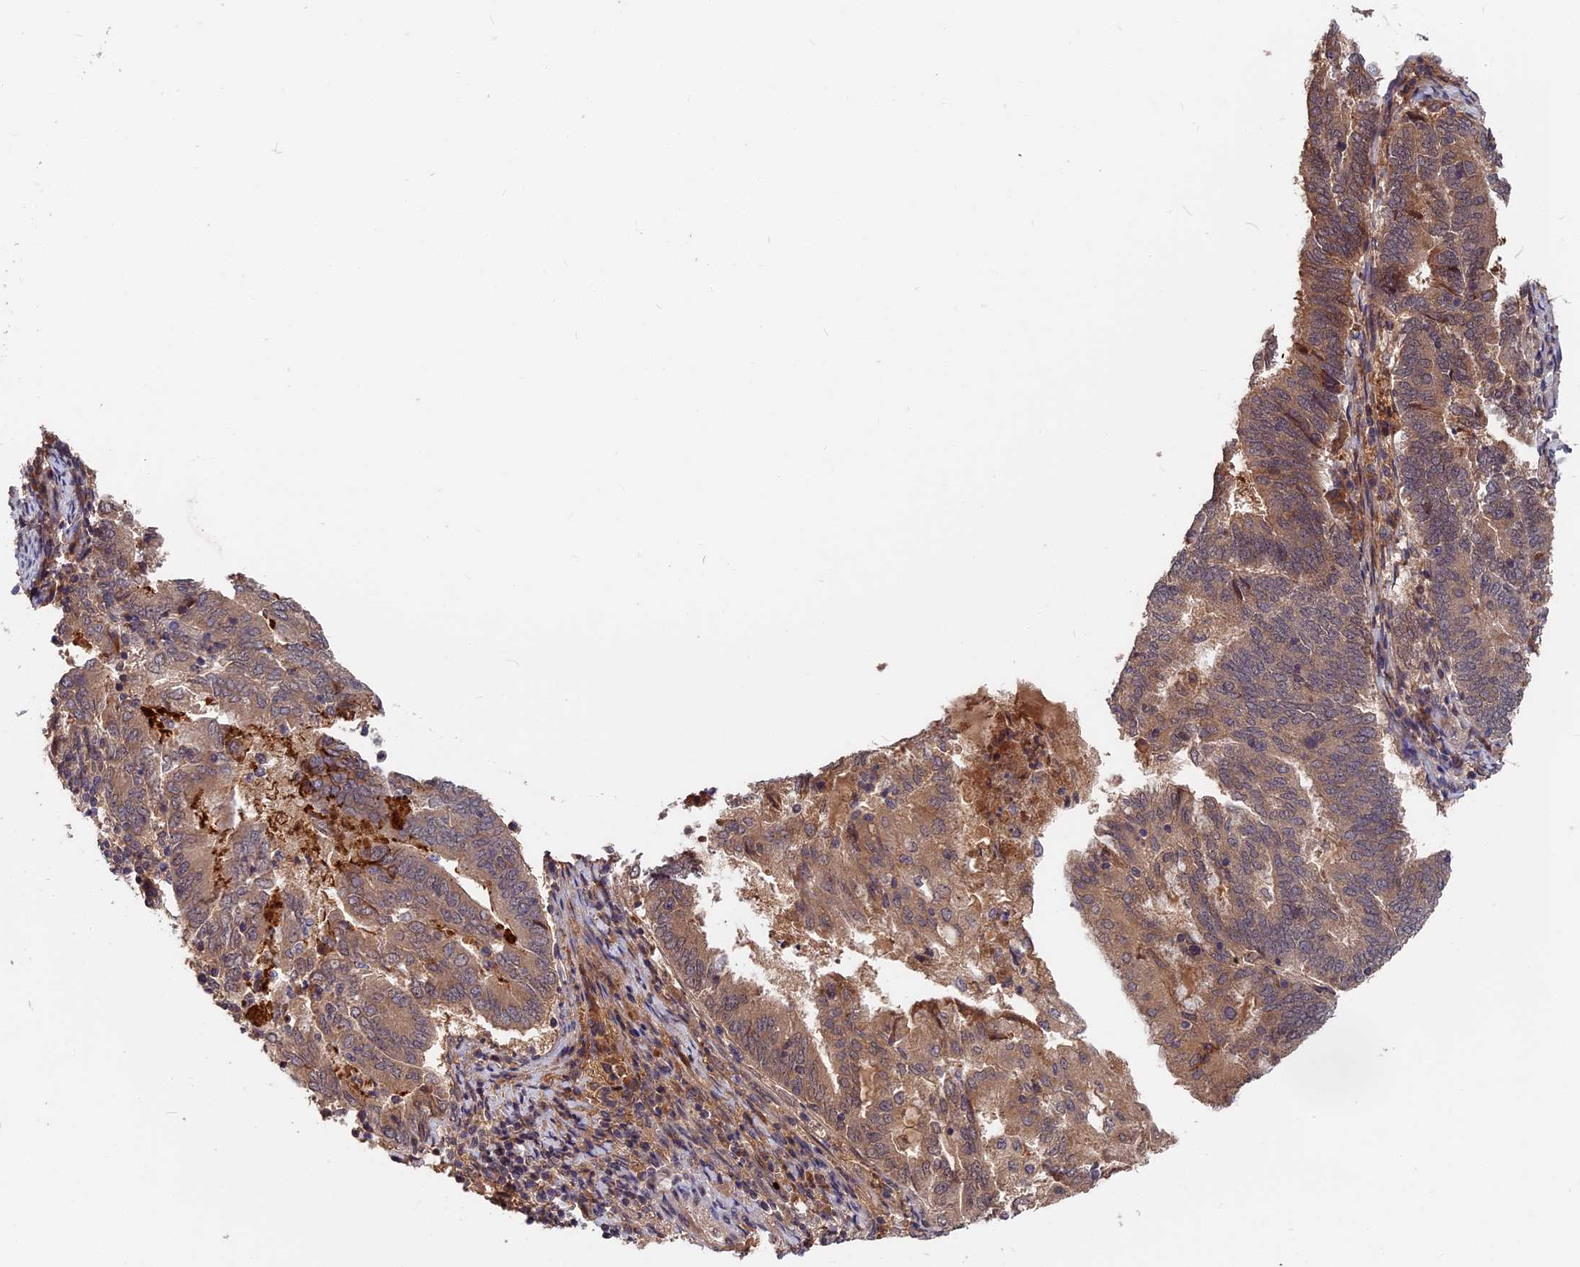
{"staining": {"intensity": "weak", "quantity": ">75%", "location": "cytoplasmic/membranous"}, "tissue": "endometrial cancer", "cell_type": "Tumor cells", "image_type": "cancer", "snomed": [{"axis": "morphology", "description": "Adenocarcinoma, NOS"}, {"axis": "topography", "description": "Endometrium"}], "caption": "Endometrial adenocarcinoma tissue demonstrates weak cytoplasmic/membranous positivity in about >75% of tumor cells", "gene": "ITIH1", "patient": {"sex": "female", "age": 80}}